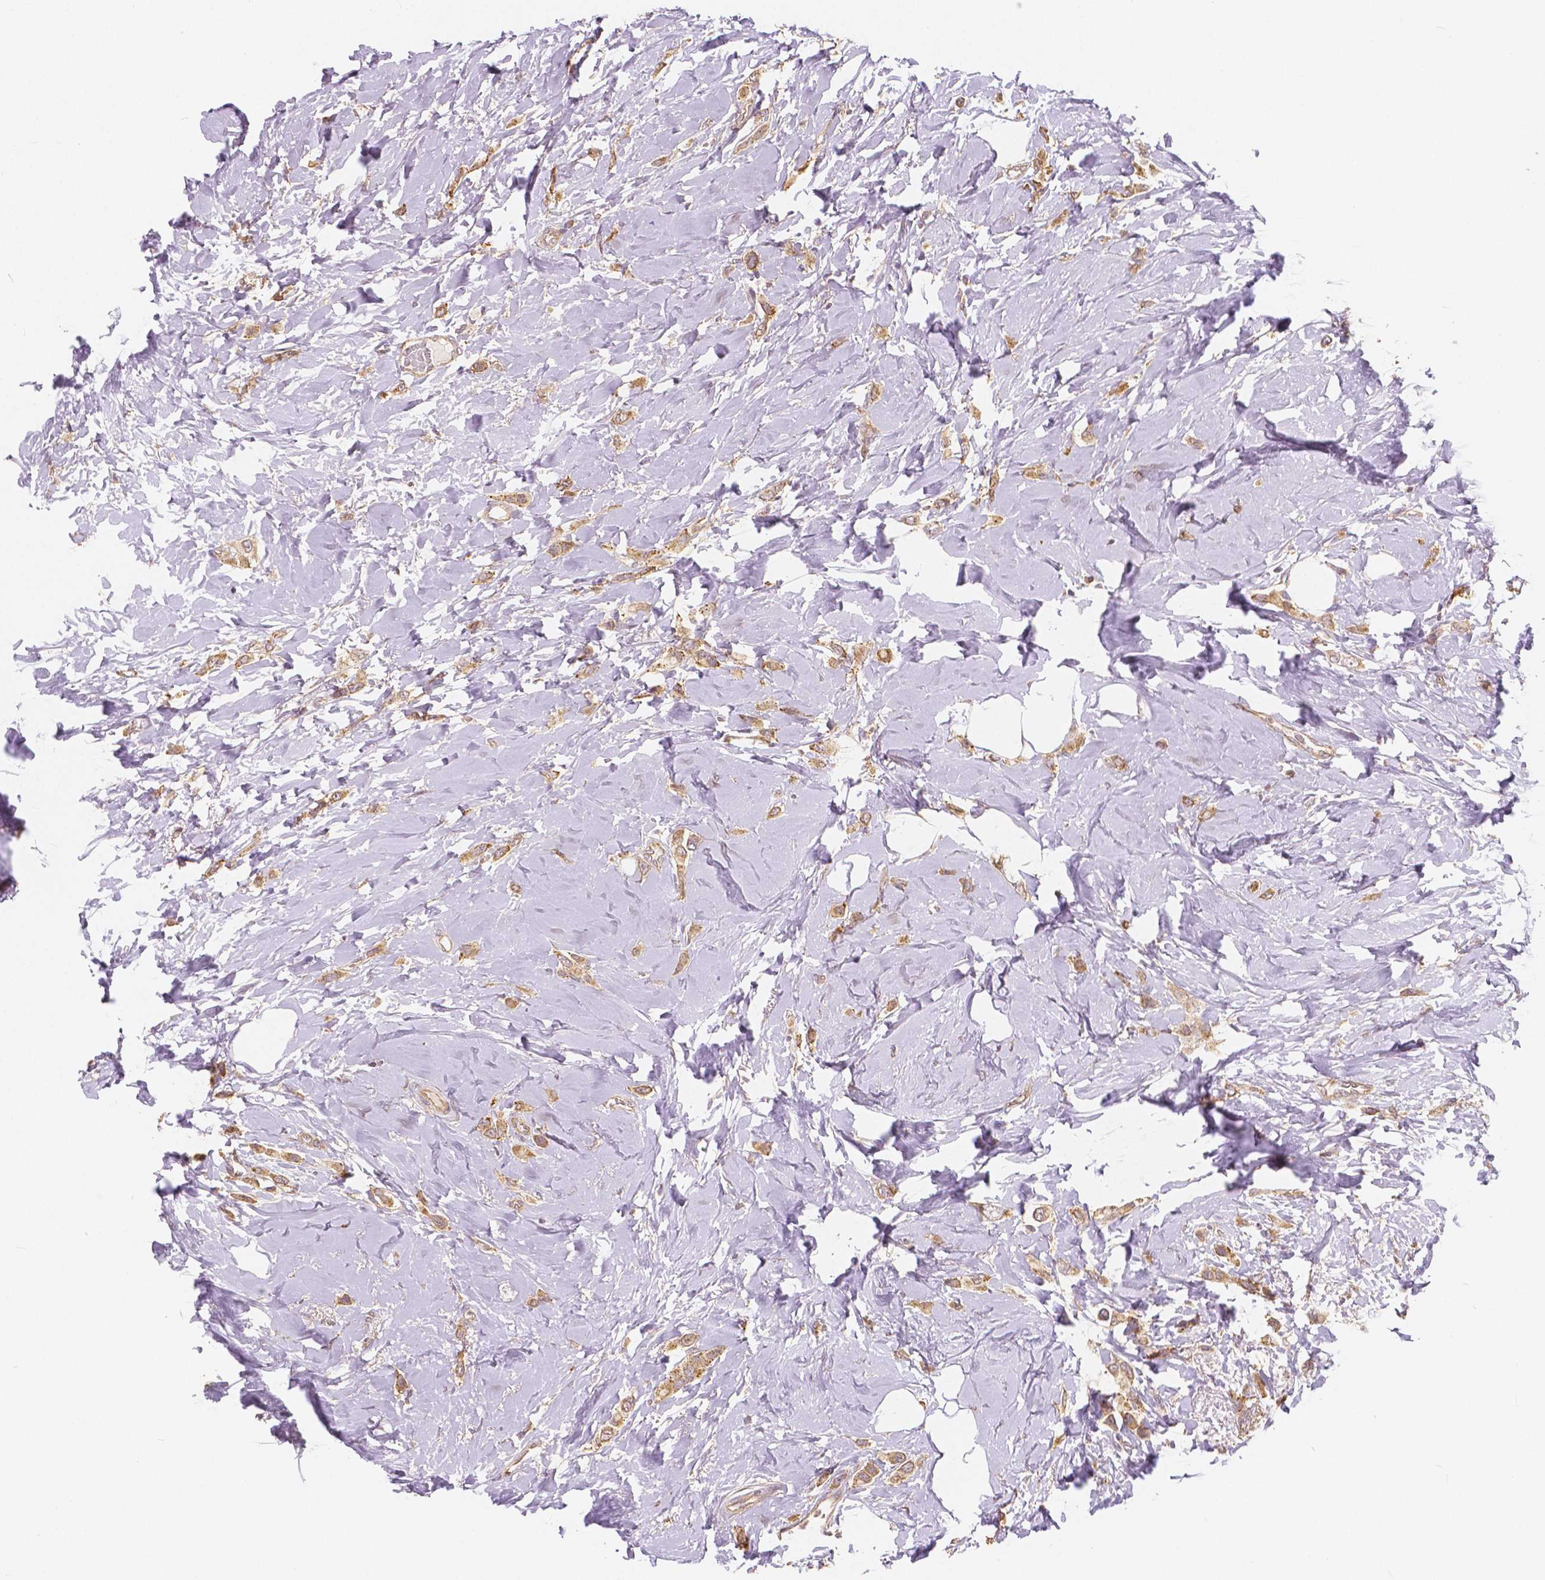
{"staining": {"intensity": "weak", "quantity": ">75%", "location": "cytoplasmic/membranous"}, "tissue": "breast cancer", "cell_type": "Tumor cells", "image_type": "cancer", "snomed": [{"axis": "morphology", "description": "Lobular carcinoma"}, {"axis": "topography", "description": "Breast"}], "caption": "Immunohistochemical staining of breast cancer (lobular carcinoma) displays low levels of weak cytoplasmic/membranous staining in about >75% of tumor cells.", "gene": "SNX12", "patient": {"sex": "female", "age": 66}}